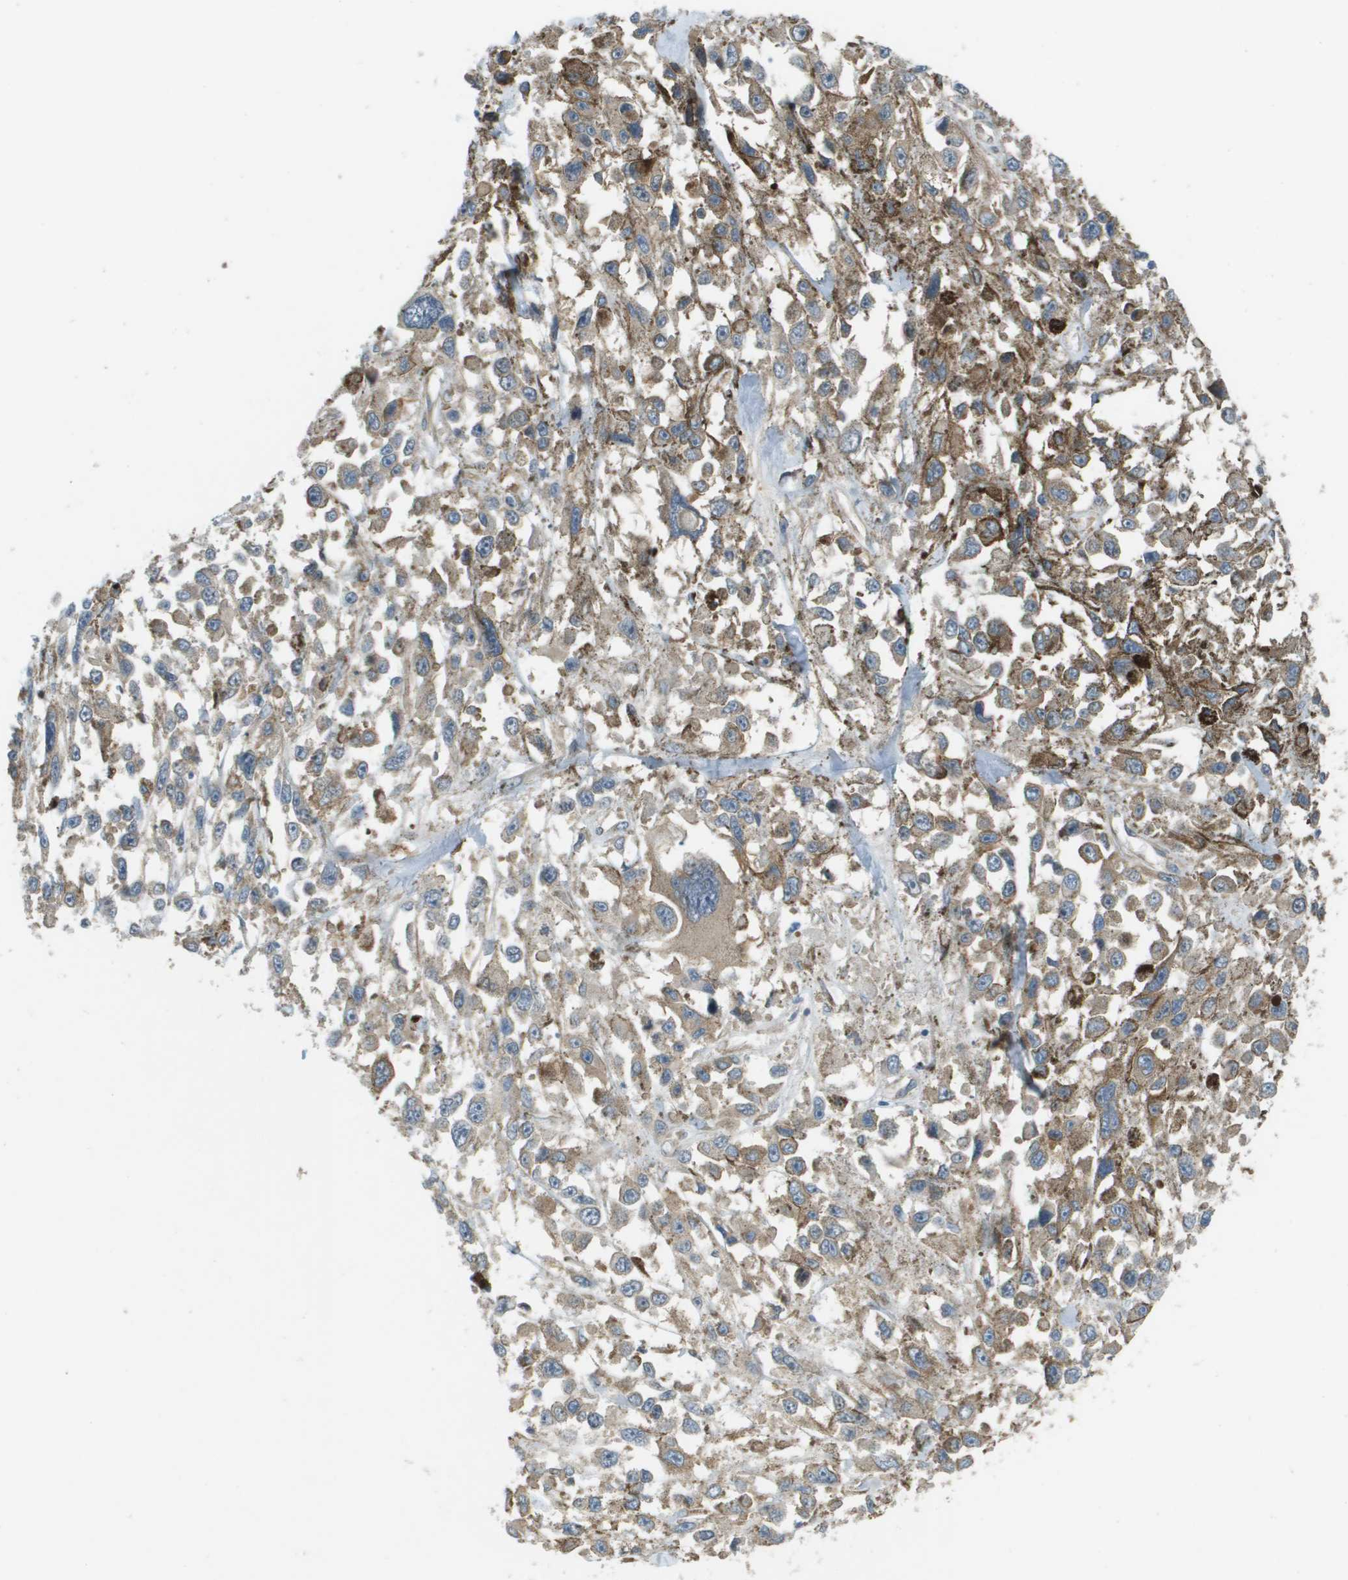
{"staining": {"intensity": "weak", "quantity": "25%-75%", "location": "cytoplasmic/membranous"}, "tissue": "melanoma", "cell_type": "Tumor cells", "image_type": "cancer", "snomed": [{"axis": "morphology", "description": "Malignant melanoma, Metastatic site"}, {"axis": "topography", "description": "Lymph node"}], "caption": "The image demonstrates immunohistochemical staining of melanoma. There is weak cytoplasmic/membranous positivity is seen in approximately 25%-75% of tumor cells.", "gene": "CORO1B", "patient": {"sex": "male", "age": 59}}